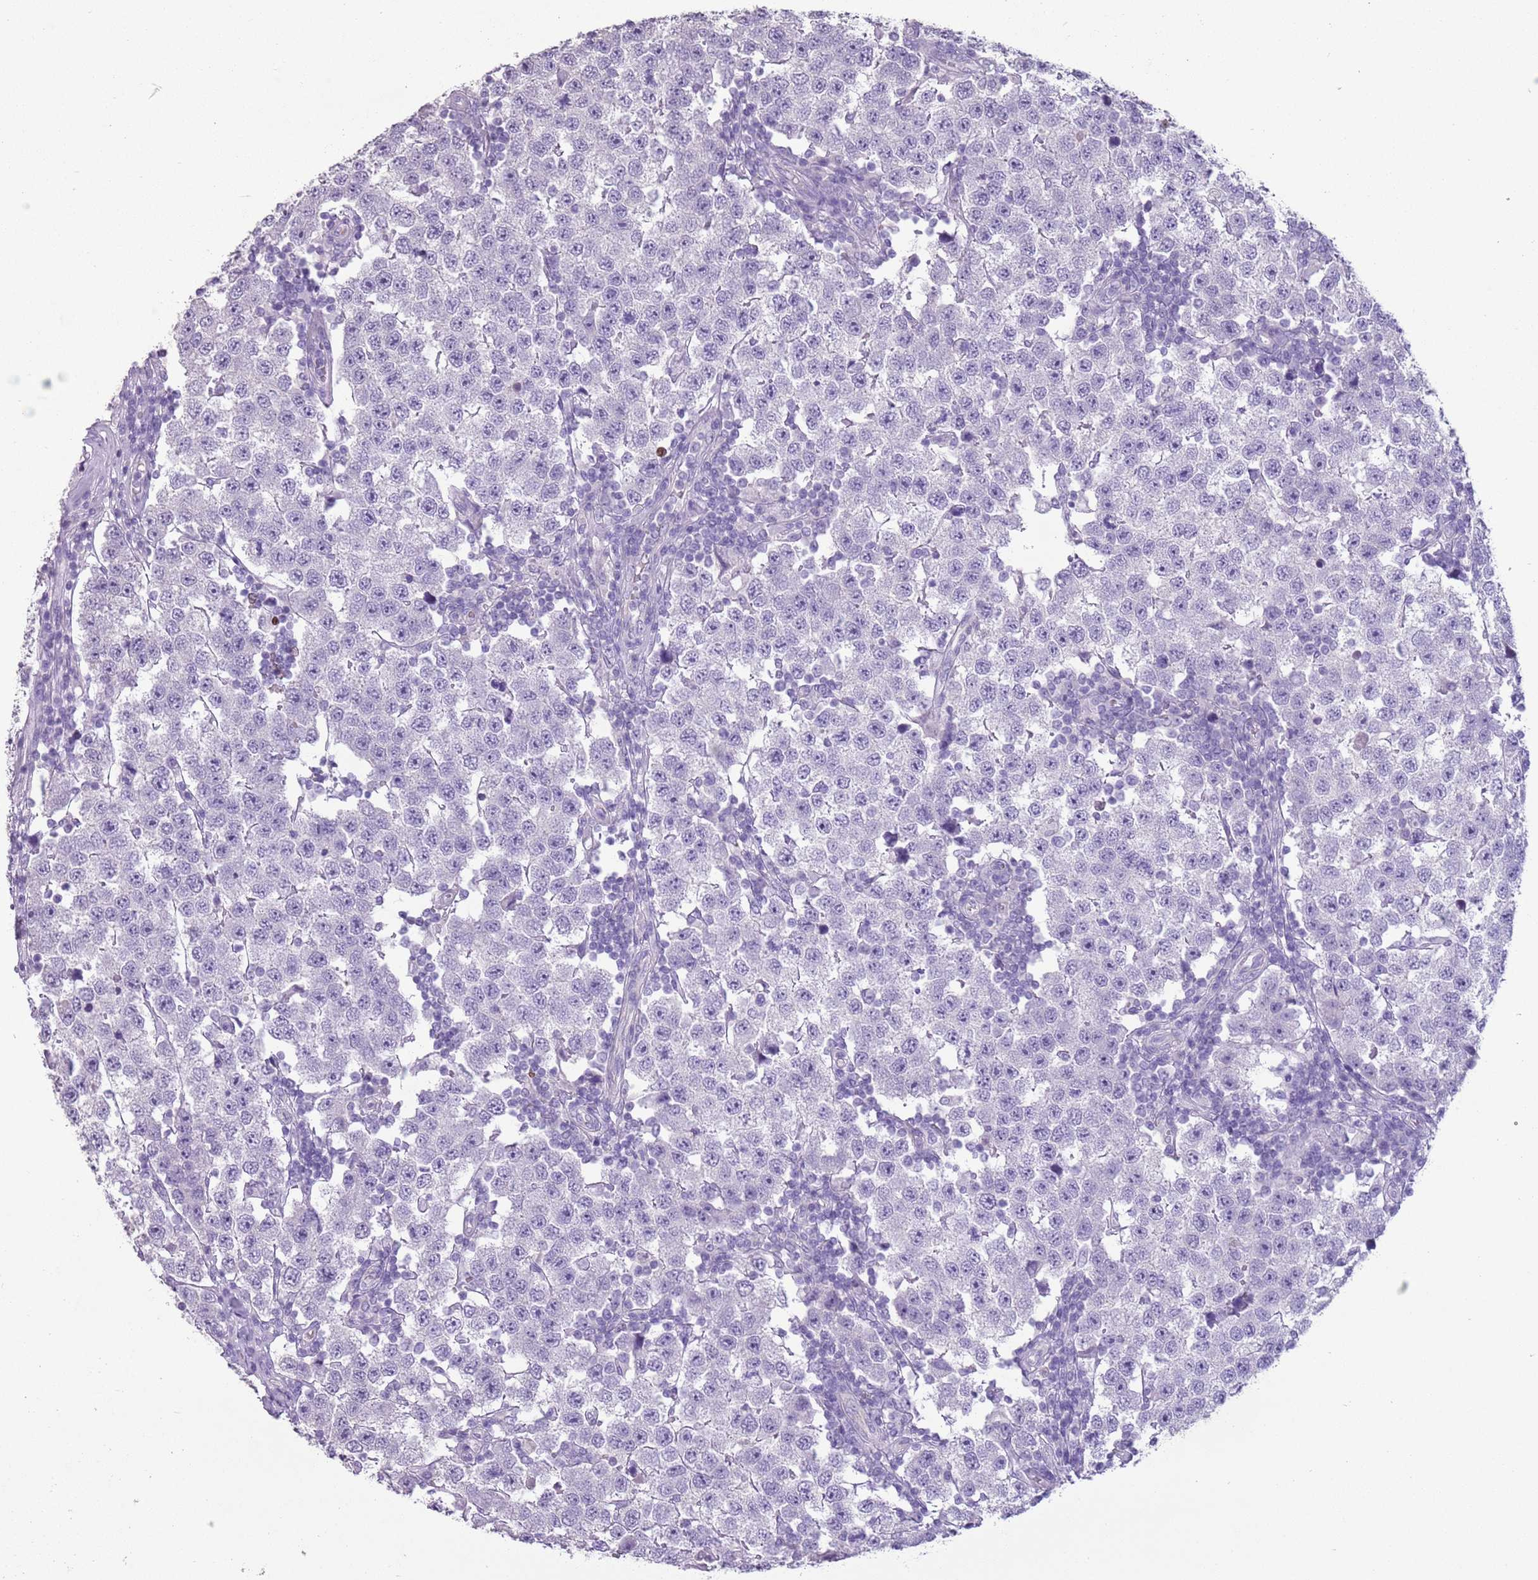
{"staining": {"intensity": "negative", "quantity": "none", "location": "none"}, "tissue": "testis cancer", "cell_type": "Tumor cells", "image_type": "cancer", "snomed": [{"axis": "morphology", "description": "Seminoma, NOS"}, {"axis": "topography", "description": "Testis"}], "caption": "This micrograph is of testis cancer stained with IHC to label a protein in brown with the nuclei are counter-stained blue. There is no staining in tumor cells.", "gene": "CELF6", "patient": {"sex": "male", "age": 34}}